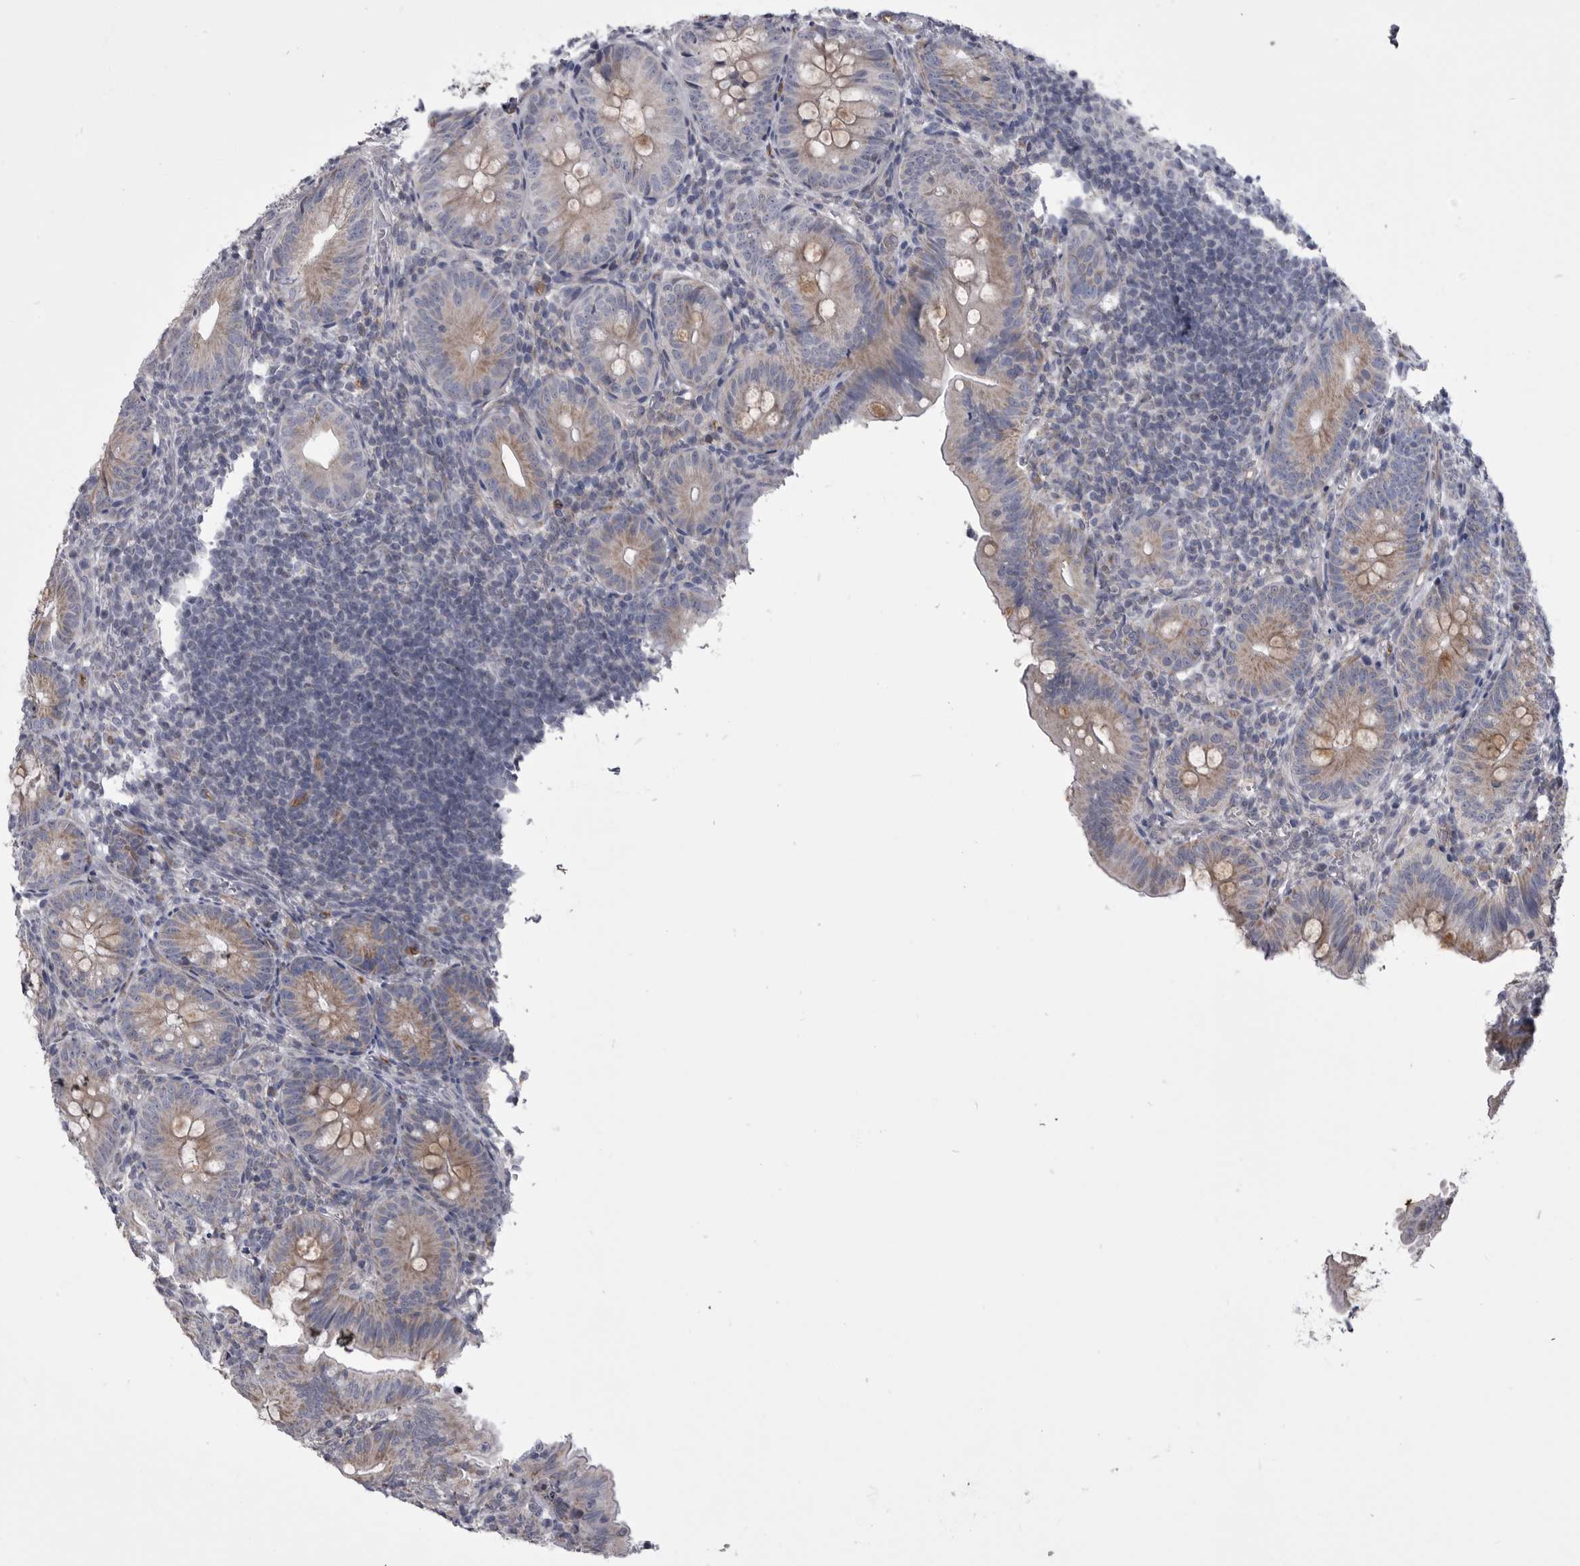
{"staining": {"intensity": "weak", "quantity": "25%-75%", "location": "cytoplasmic/membranous"}, "tissue": "appendix", "cell_type": "Glandular cells", "image_type": "normal", "snomed": [{"axis": "morphology", "description": "Normal tissue, NOS"}, {"axis": "topography", "description": "Appendix"}], "caption": "This is a micrograph of immunohistochemistry (IHC) staining of normal appendix, which shows weak expression in the cytoplasmic/membranous of glandular cells.", "gene": "OPLAH", "patient": {"sex": "male", "age": 1}}